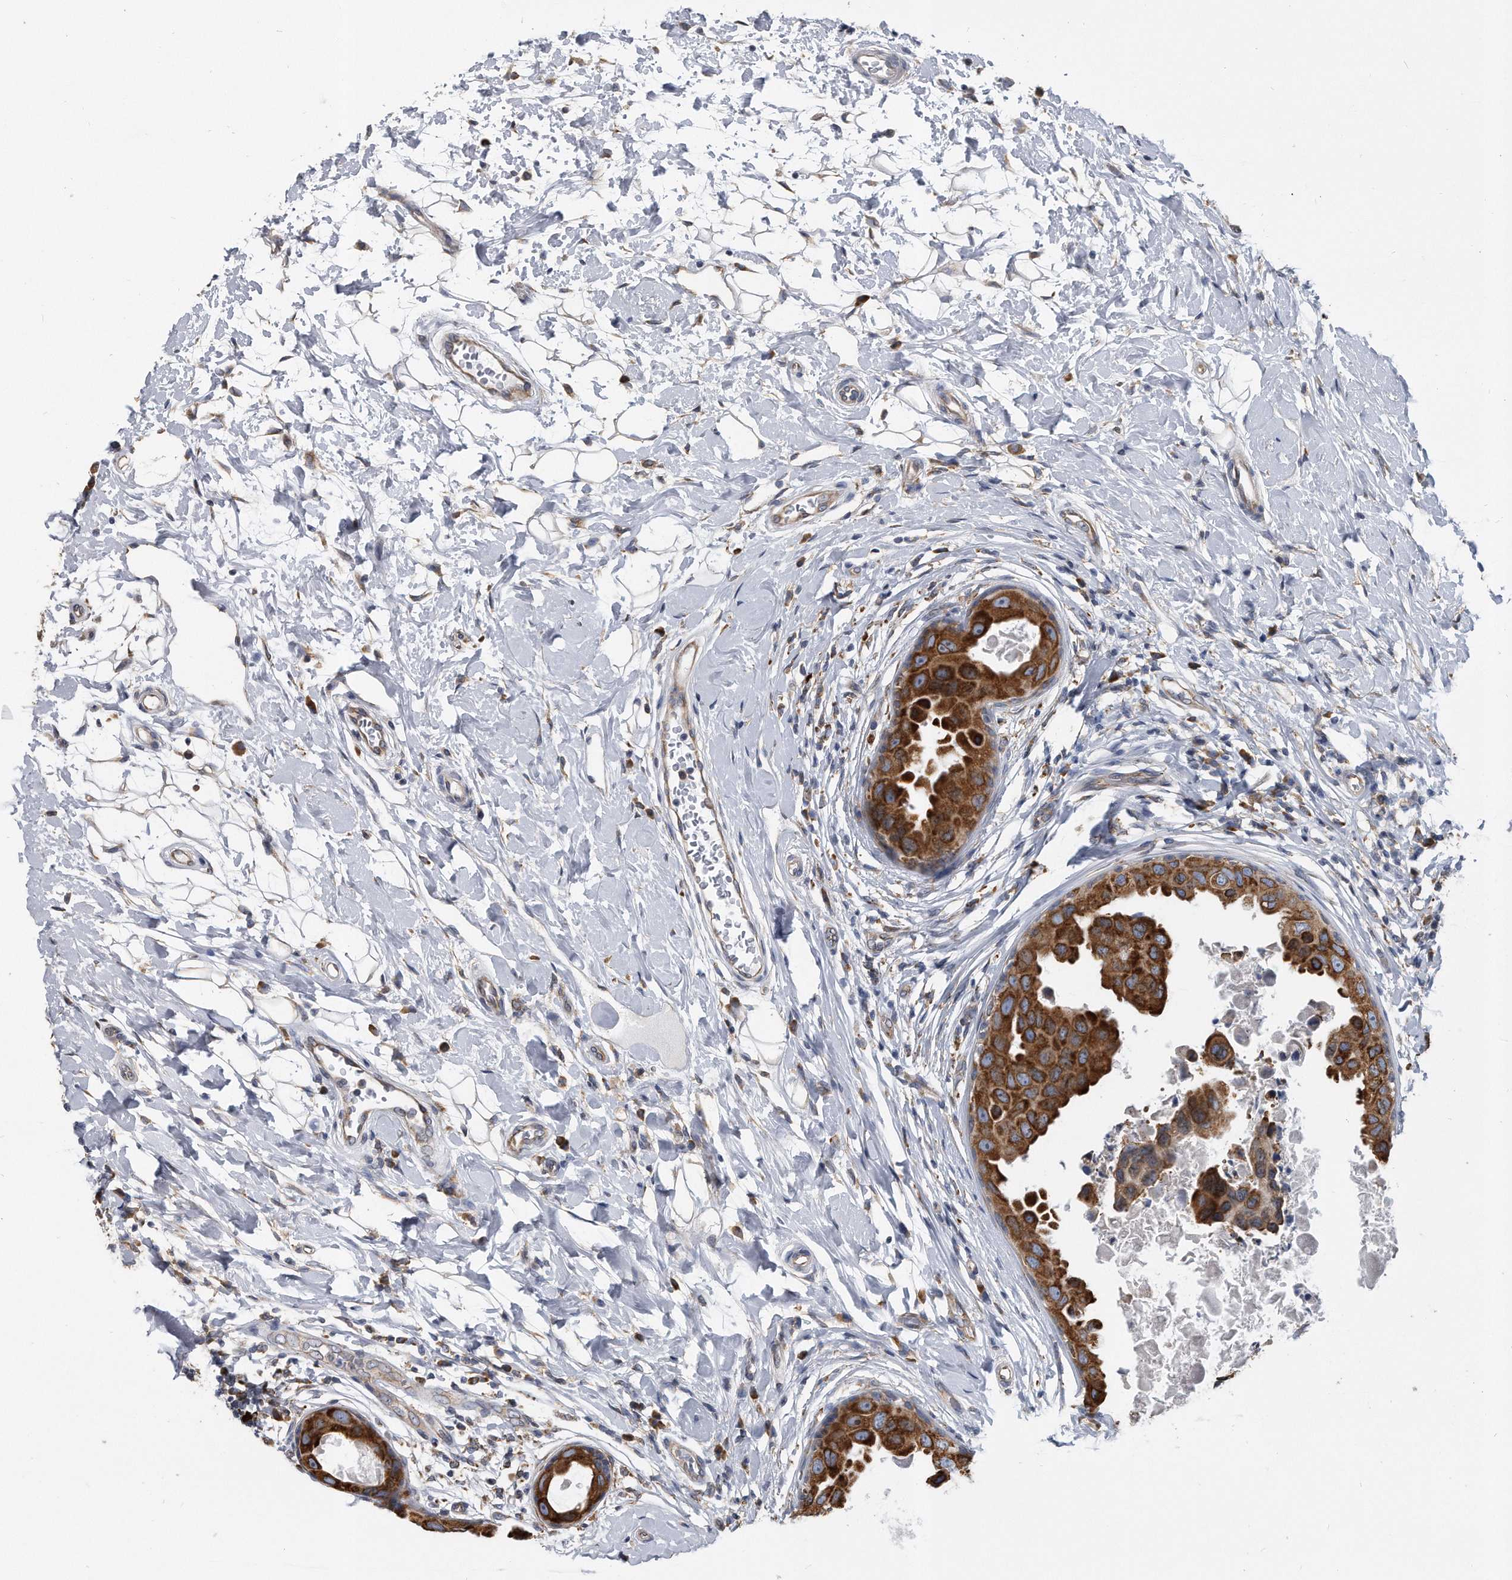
{"staining": {"intensity": "strong", "quantity": ">75%", "location": "cytoplasmic/membranous"}, "tissue": "breast cancer", "cell_type": "Tumor cells", "image_type": "cancer", "snomed": [{"axis": "morphology", "description": "Duct carcinoma"}, {"axis": "topography", "description": "Breast"}], "caption": "There is high levels of strong cytoplasmic/membranous positivity in tumor cells of invasive ductal carcinoma (breast), as demonstrated by immunohistochemical staining (brown color).", "gene": "CCDC47", "patient": {"sex": "female", "age": 27}}